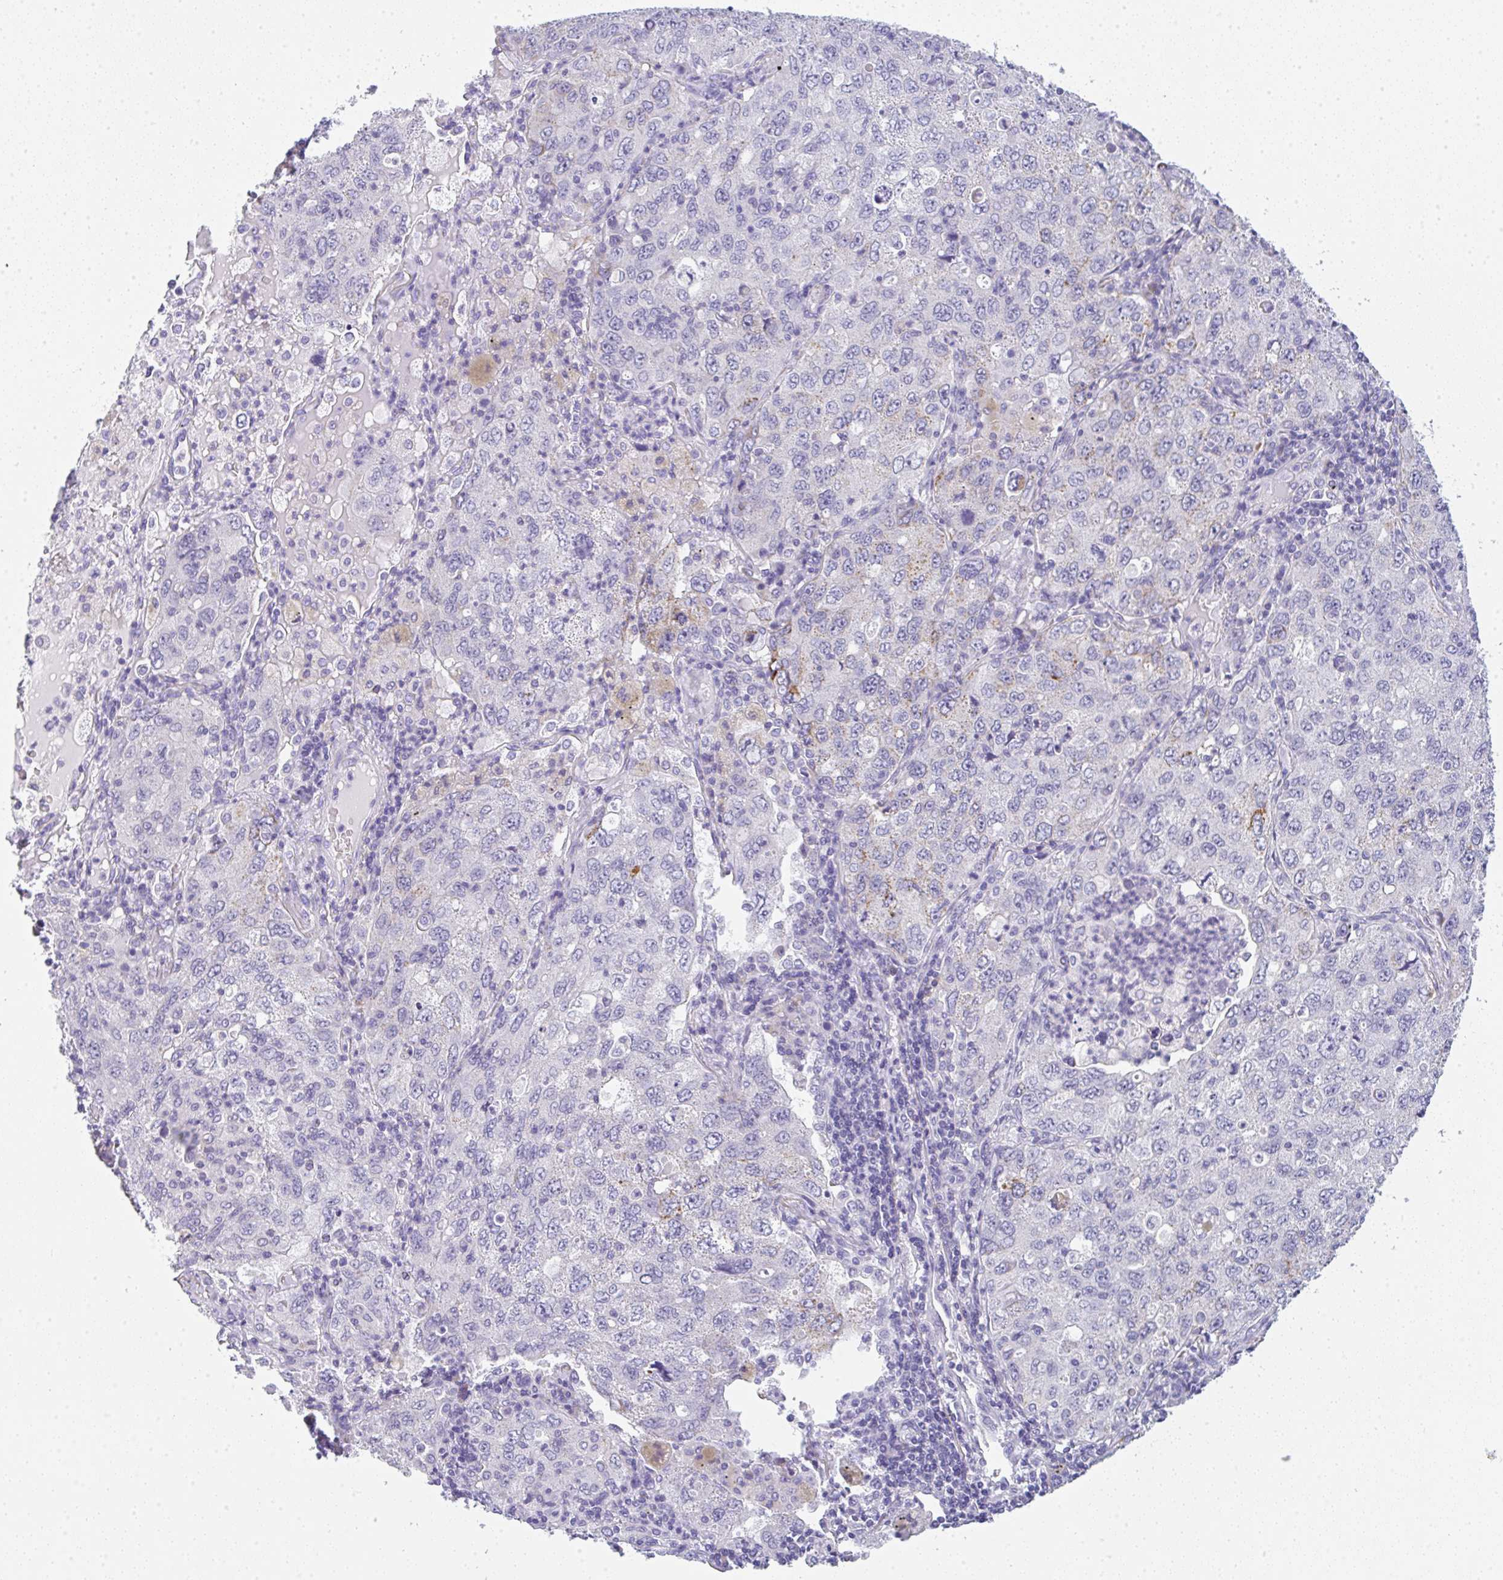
{"staining": {"intensity": "moderate", "quantity": "<25%", "location": "cytoplasmic/membranous"}, "tissue": "lung cancer", "cell_type": "Tumor cells", "image_type": "cancer", "snomed": [{"axis": "morphology", "description": "Adenocarcinoma, NOS"}, {"axis": "topography", "description": "Lung"}], "caption": "Protein staining exhibits moderate cytoplasmic/membranous staining in approximately <25% of tumor cells in adenocarcinoma (lung).", "gene": "LPAR4", "patient": {"sex": "female", "age": 57}}